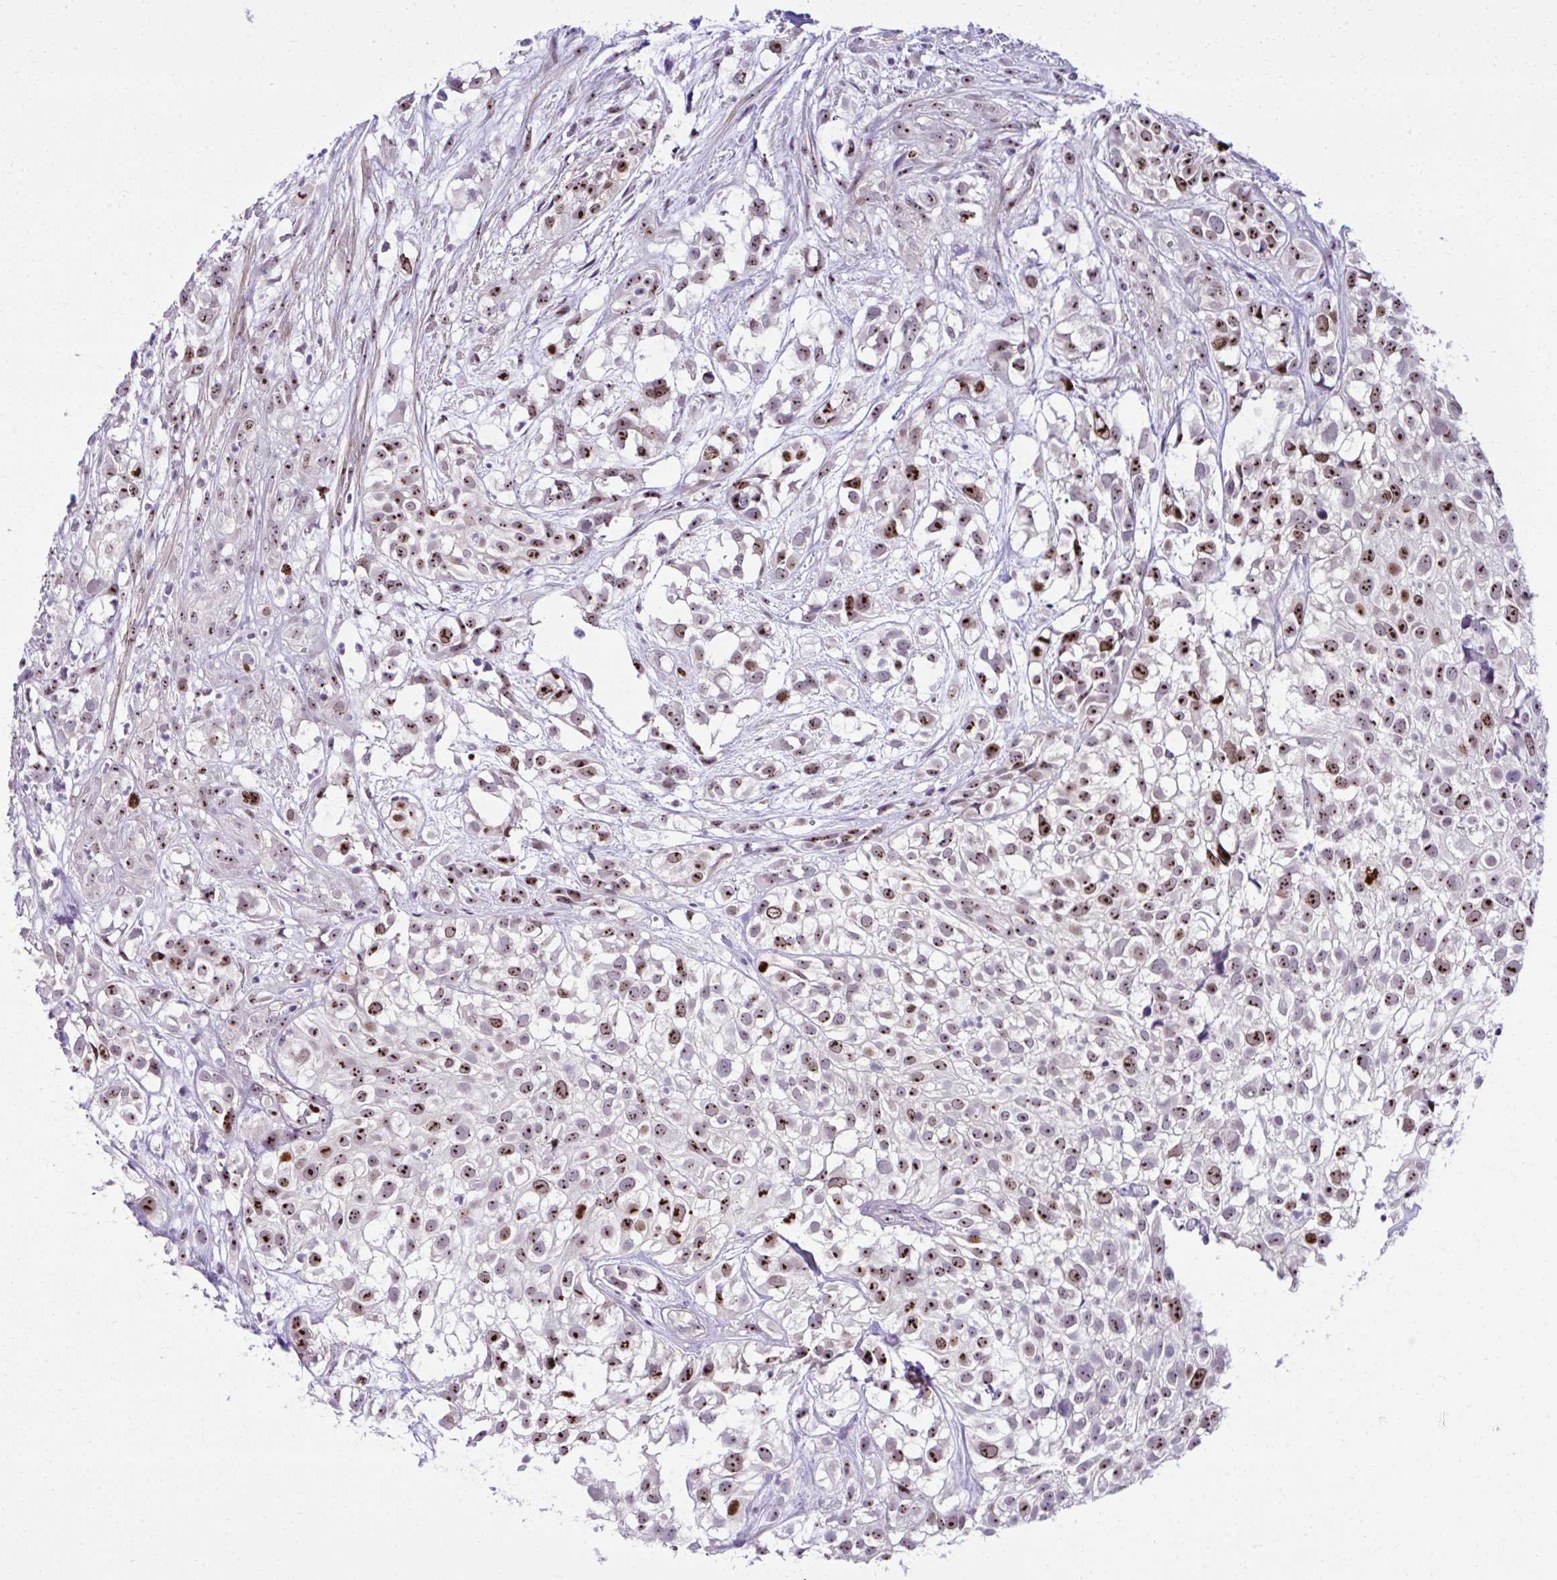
{"staining": {"intensity": "strong", "quantity": "25%-75%", "location": "nuclear"}, "tissue": "urothelial cancer", "cell_type": "Tumor cells", "image_type": "cancer", "snomed": [{"axis": "morphology", "description": "Urothelial carcinoma, High grade"}, {"axis": "topography", "description": "Urinary bladder"}], "caption": "Urothelial cancer tissue displays strong nuclear positivity in about 25%-75% of tumor cells, visualized by immunohistochemistry.", "gene": "CEP72", "patient": {"sex": "male", "age": 56}}